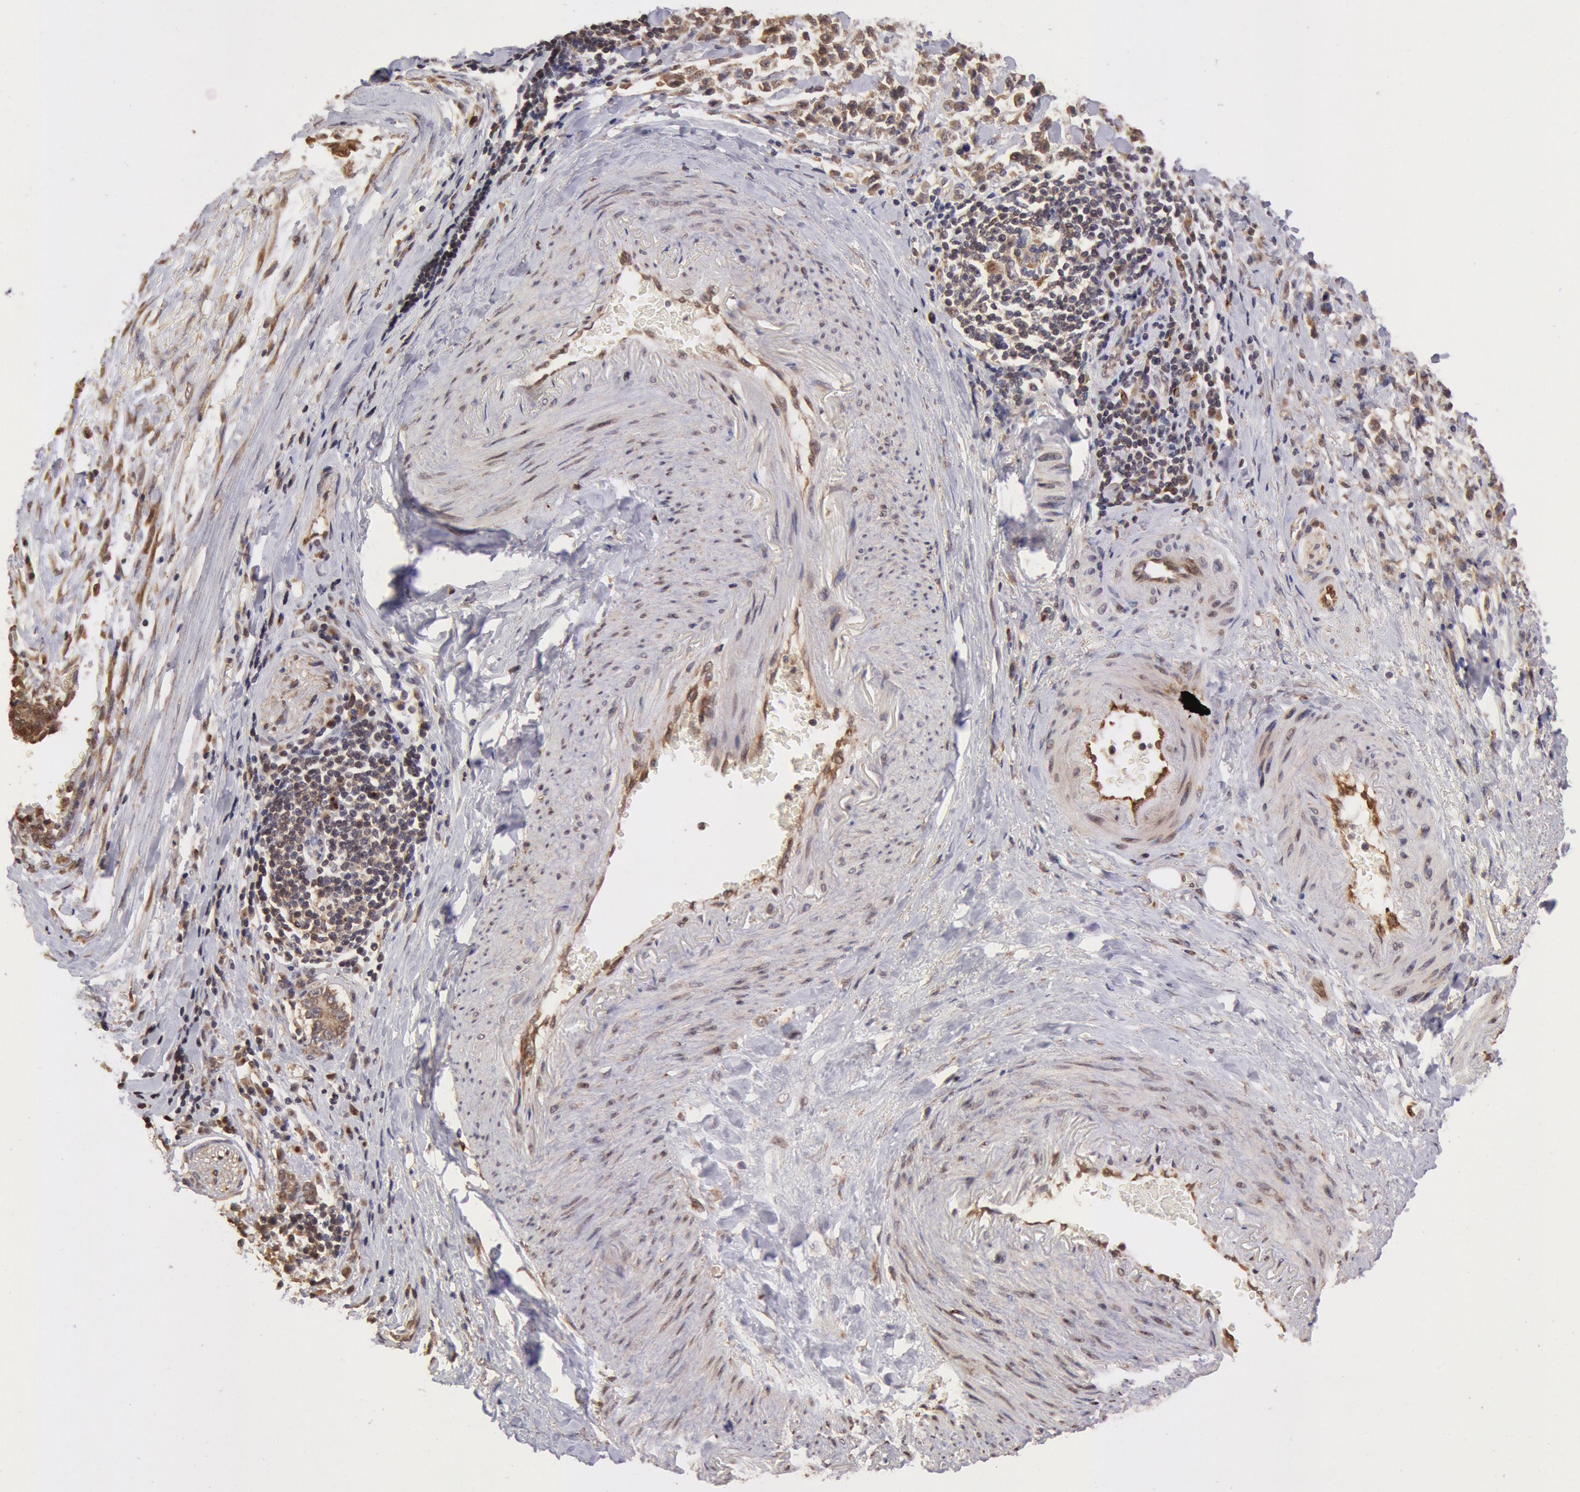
{"staining": {"intensity": "moderate", "quantity": ">75%", "location": "cytoplasmic/membranous,nuclear"}, "tissue": "stomach cancer", "cell_type": "Tumor cells", "image_type": "cancer", "snomed": [{"axis": "morphology", "description": "Adenocarcinoma, NOS"}, {"axis": "topography", "description": "Stomach, lower"}], "caption": "Protein expression by immunohistochemistry (IHC) exhibits moderate cytoplasmic/membranous and nuclear expression in about >75% of tumor cells in stomach adenocarcinoma. The protein is shown in brown color, while the nuclei are stained blue.", "gene": "COMT", "patient": {"sex": "male", "age": 88}}